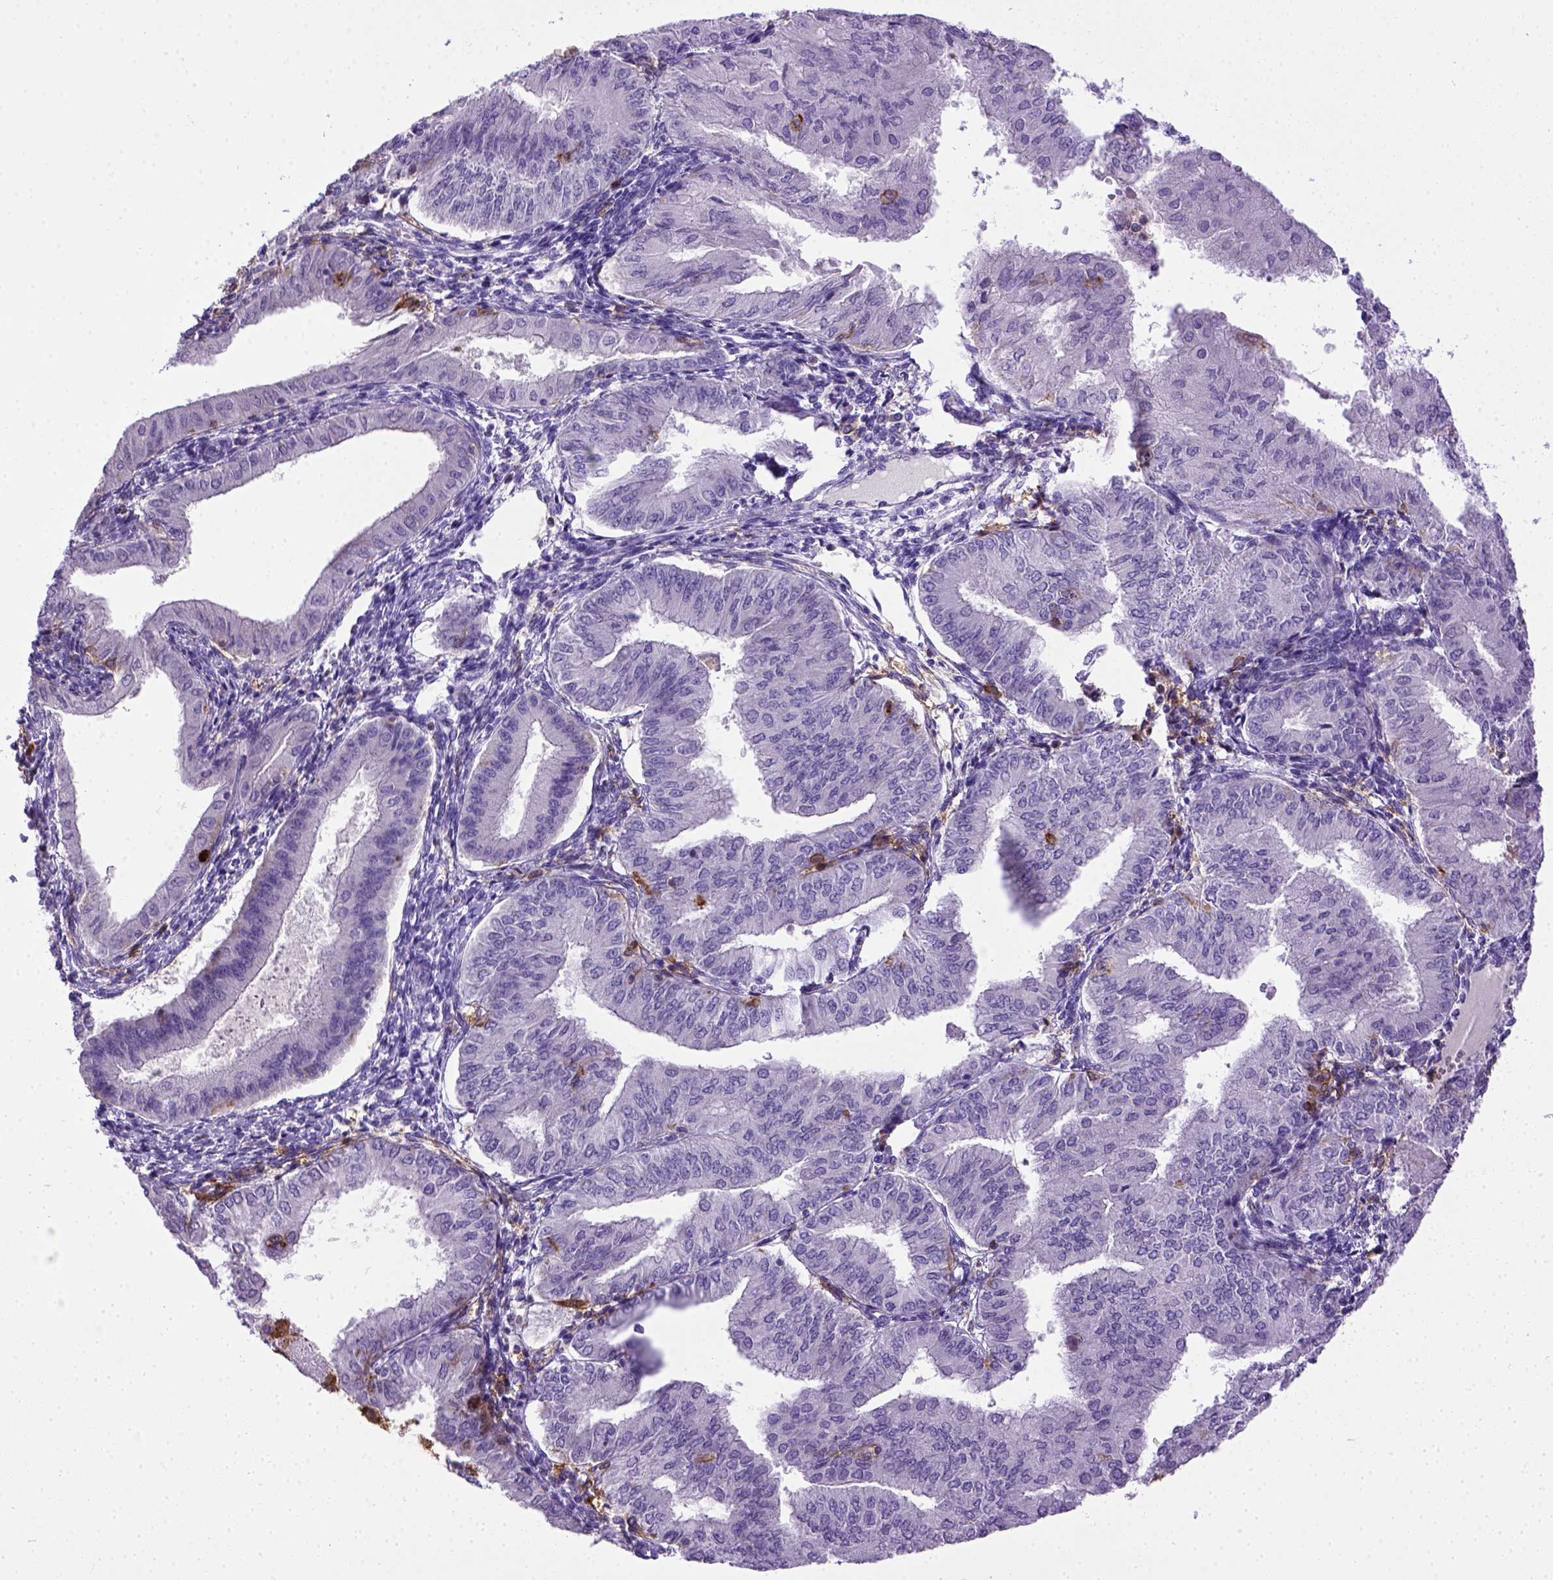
{"staining": {"intensity": "negative", "quantity": "none", "location": "none"}, "tissue": "endometrial cancer", "cell_type": "Tumor cells", "image_type": "cancer", "snomed": [{"axis": "morphology", "description": "Adenocarcinoma, NOS"}, {"axis": "topography", "description": "Endometrium"}], "caption": "This is an immunohistochemistry photomicrograph of endometrial cancer (adenocarcinoma). There is no expression in tumor cells.", "gene": "ITGAX", "patient": {"sex": "female", "age": 53}}